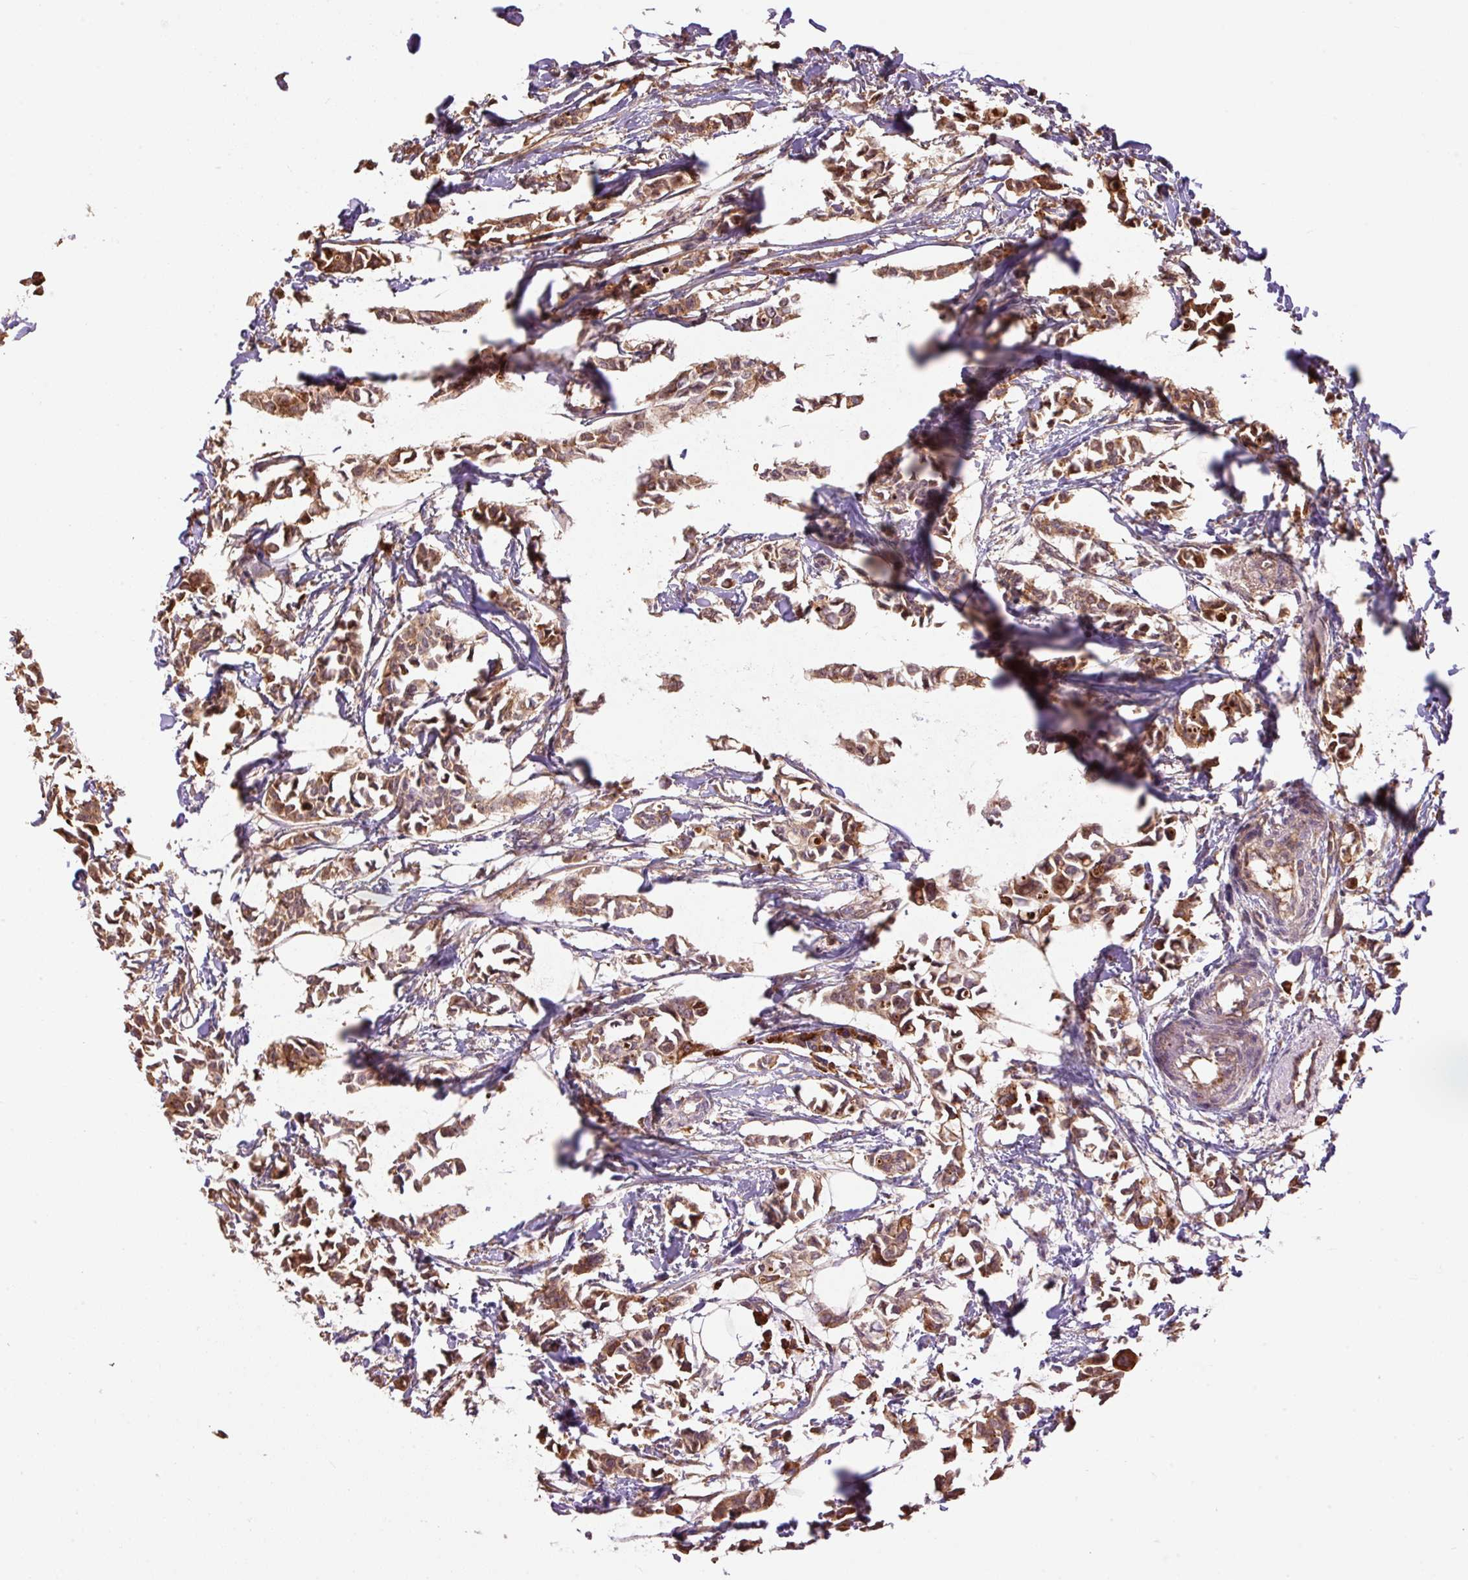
{"staining": {"intensity": "moderate", "quantity": ">75%", "location": "cytoplasmic/membranous"}, "tissue": "breast cancer", "cell_type": "Tumor cells", "image_type": "cancer", "snomed": [{"axis": "morphology", "description": "Duct carcinoma"}, {"axis": "topography", "description": "Breast"}], "caption": "Immunohistochemical staining of human breast infiltrating ductal carcinoma displays medium levels of moderate cytoplasmic/membranous protein positivity in approximately >75% of tumor cells.", "gene": "PPME1", "patient": {"sex": "female", "age": 41}}